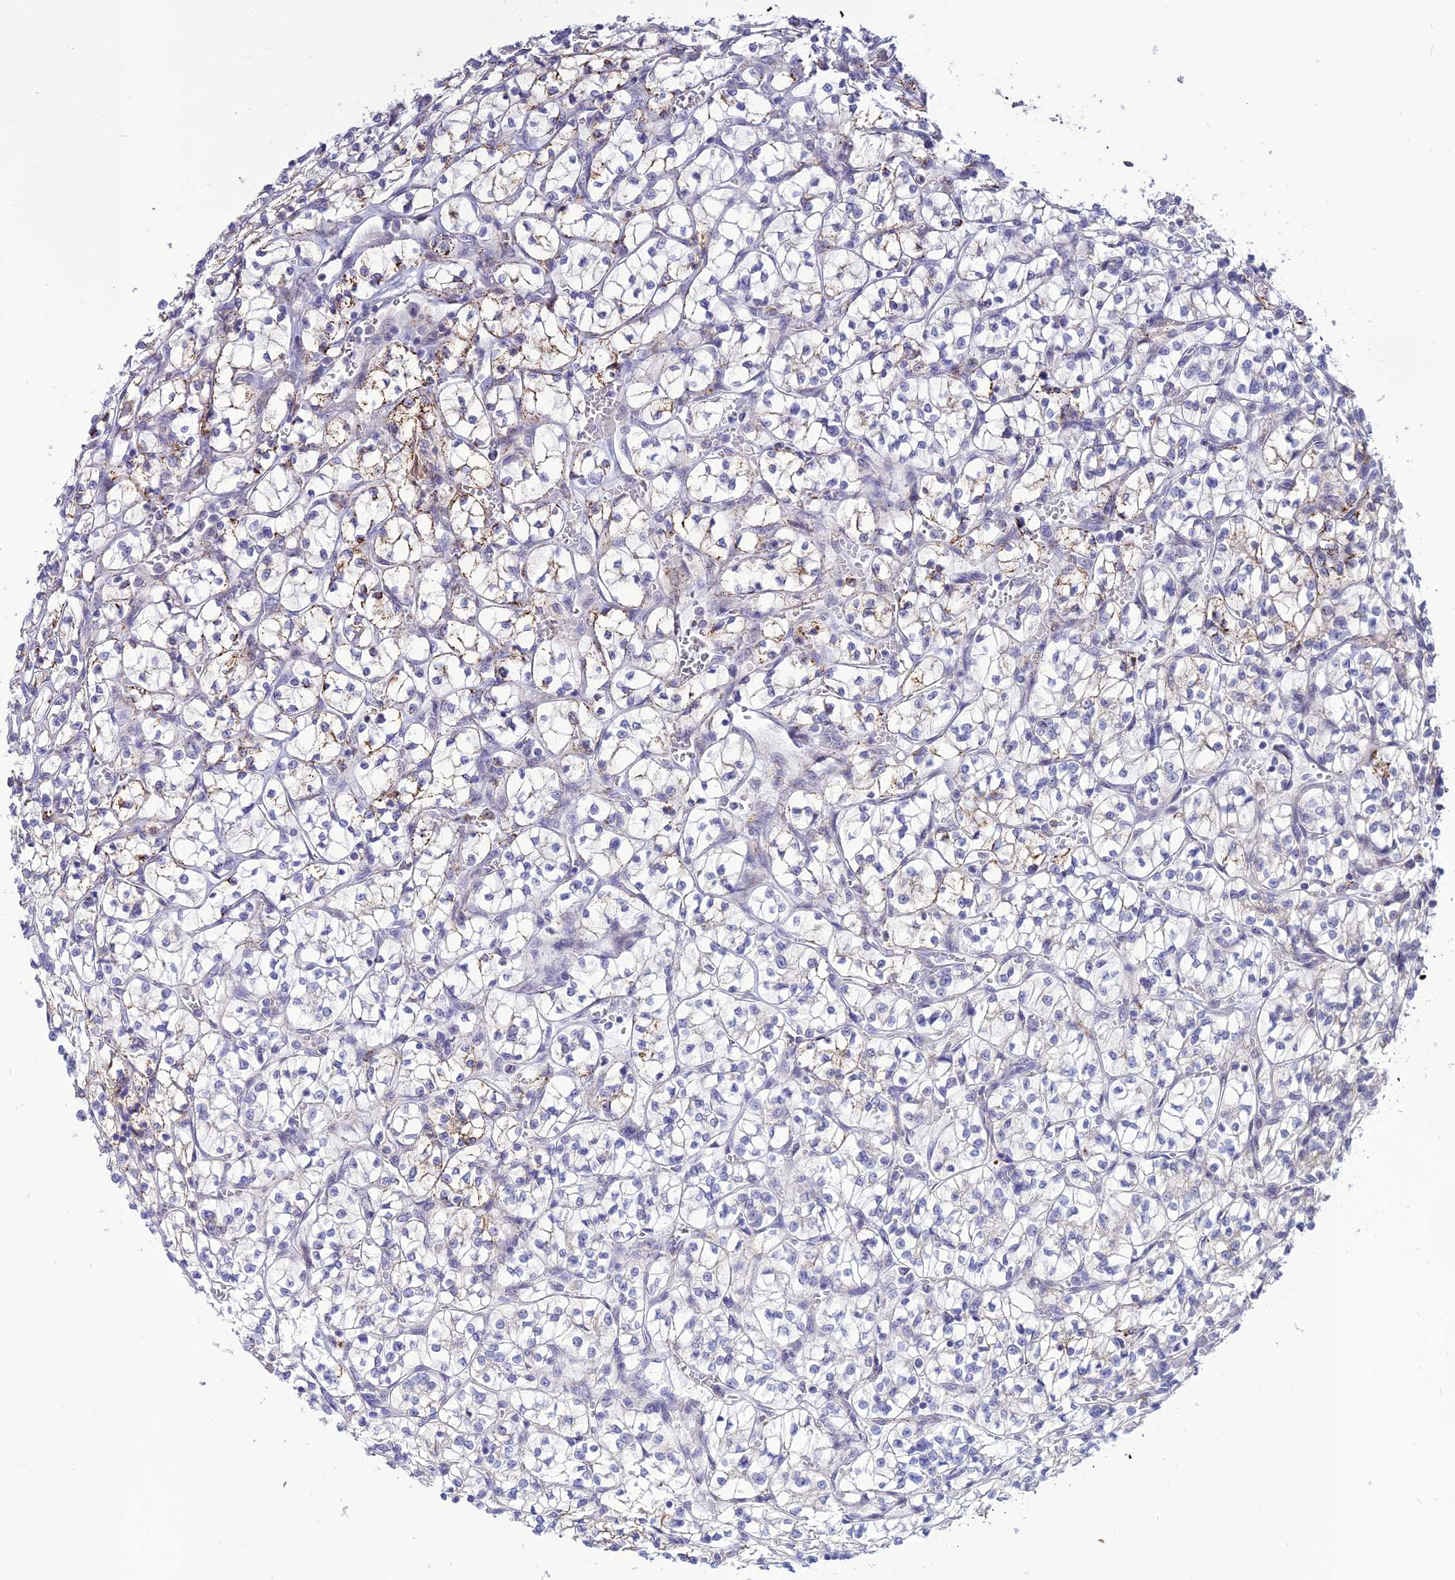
{"staining": {"intensity": "moderate", "quantity": "<25%", "location": "cytoplasmic/membranous"}, "tissue": "renal cancer", "cell_type": "Tumor cells", "image_type": "cancer", "snomed": [{"axis": "morphology", "description": "Adenocarcinoma, NOS"}, {"axis": "topography", "description": "Kidney"}], "caption": "Protein staining displays moderate cytoplasmic/membranous staining in approximately <25% of tumor cells in adenocarcinoma (renal).", "gene": "C6orf163", "patient": {"sex": "female", "age": 64}}